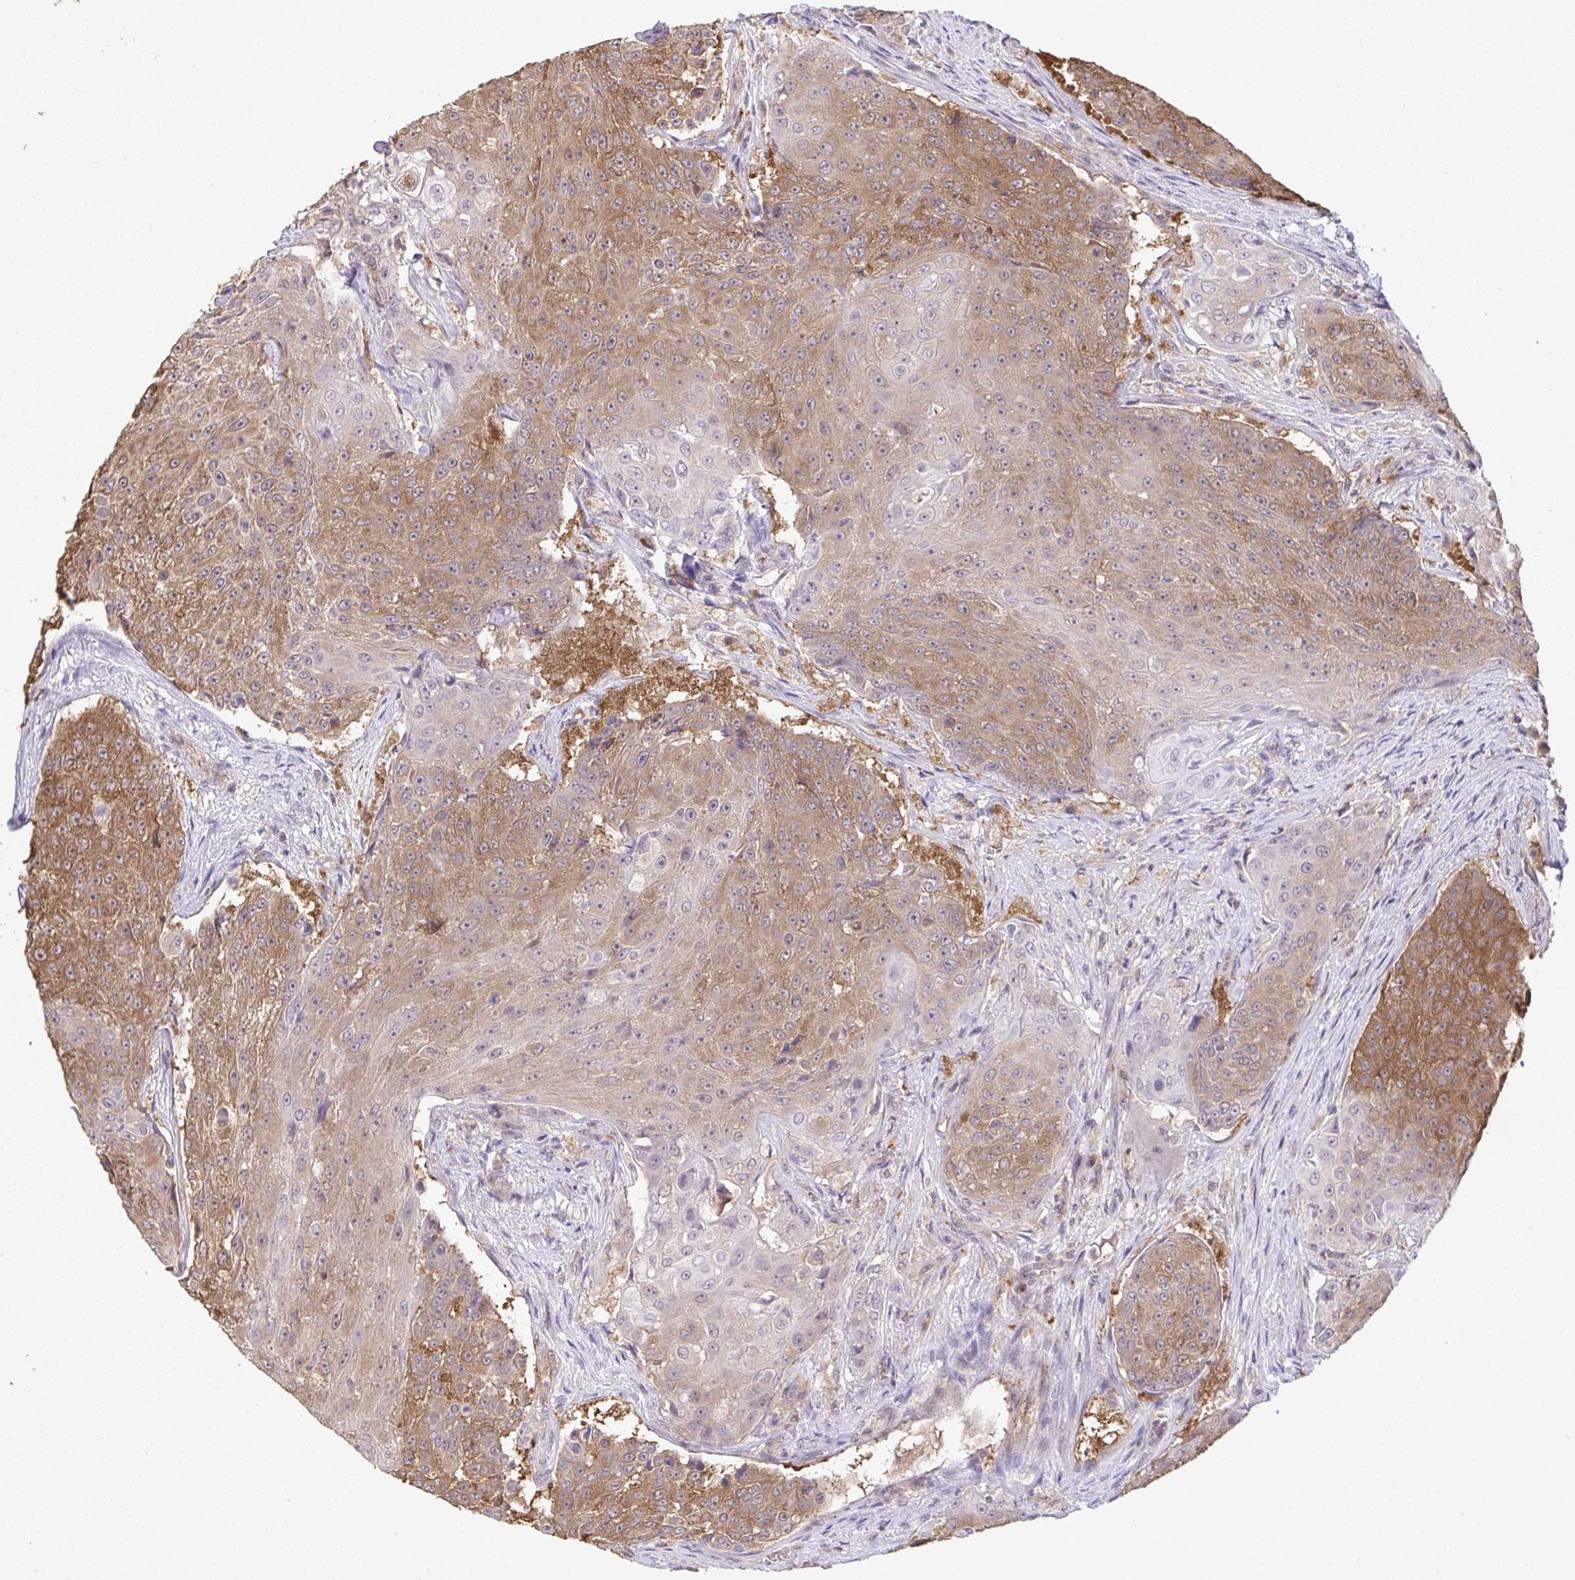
{"staining": {"intensity": "moderate", "quantity": "25%-75%", "location": "cytoplasmic/membranous"}, "tissue": "urothelial cancer", "cell_type": "Tumor cells", "image_type": "cancer", "snomed": [{"axis": "morphology", "description": "Urothelial carcinoma, High grade"}, {"axis": "topography", "description": "Urinary bladder"}], "caption": "A micrograph showing moderate cytoplasmic/membranous staining in approximately 25%-75% of tumor cells in urothelial cancer, as visualized by brown immunohistochemical staining.", "gene": "C12orf57", "patient": {"sex": "female", "age": 63}}